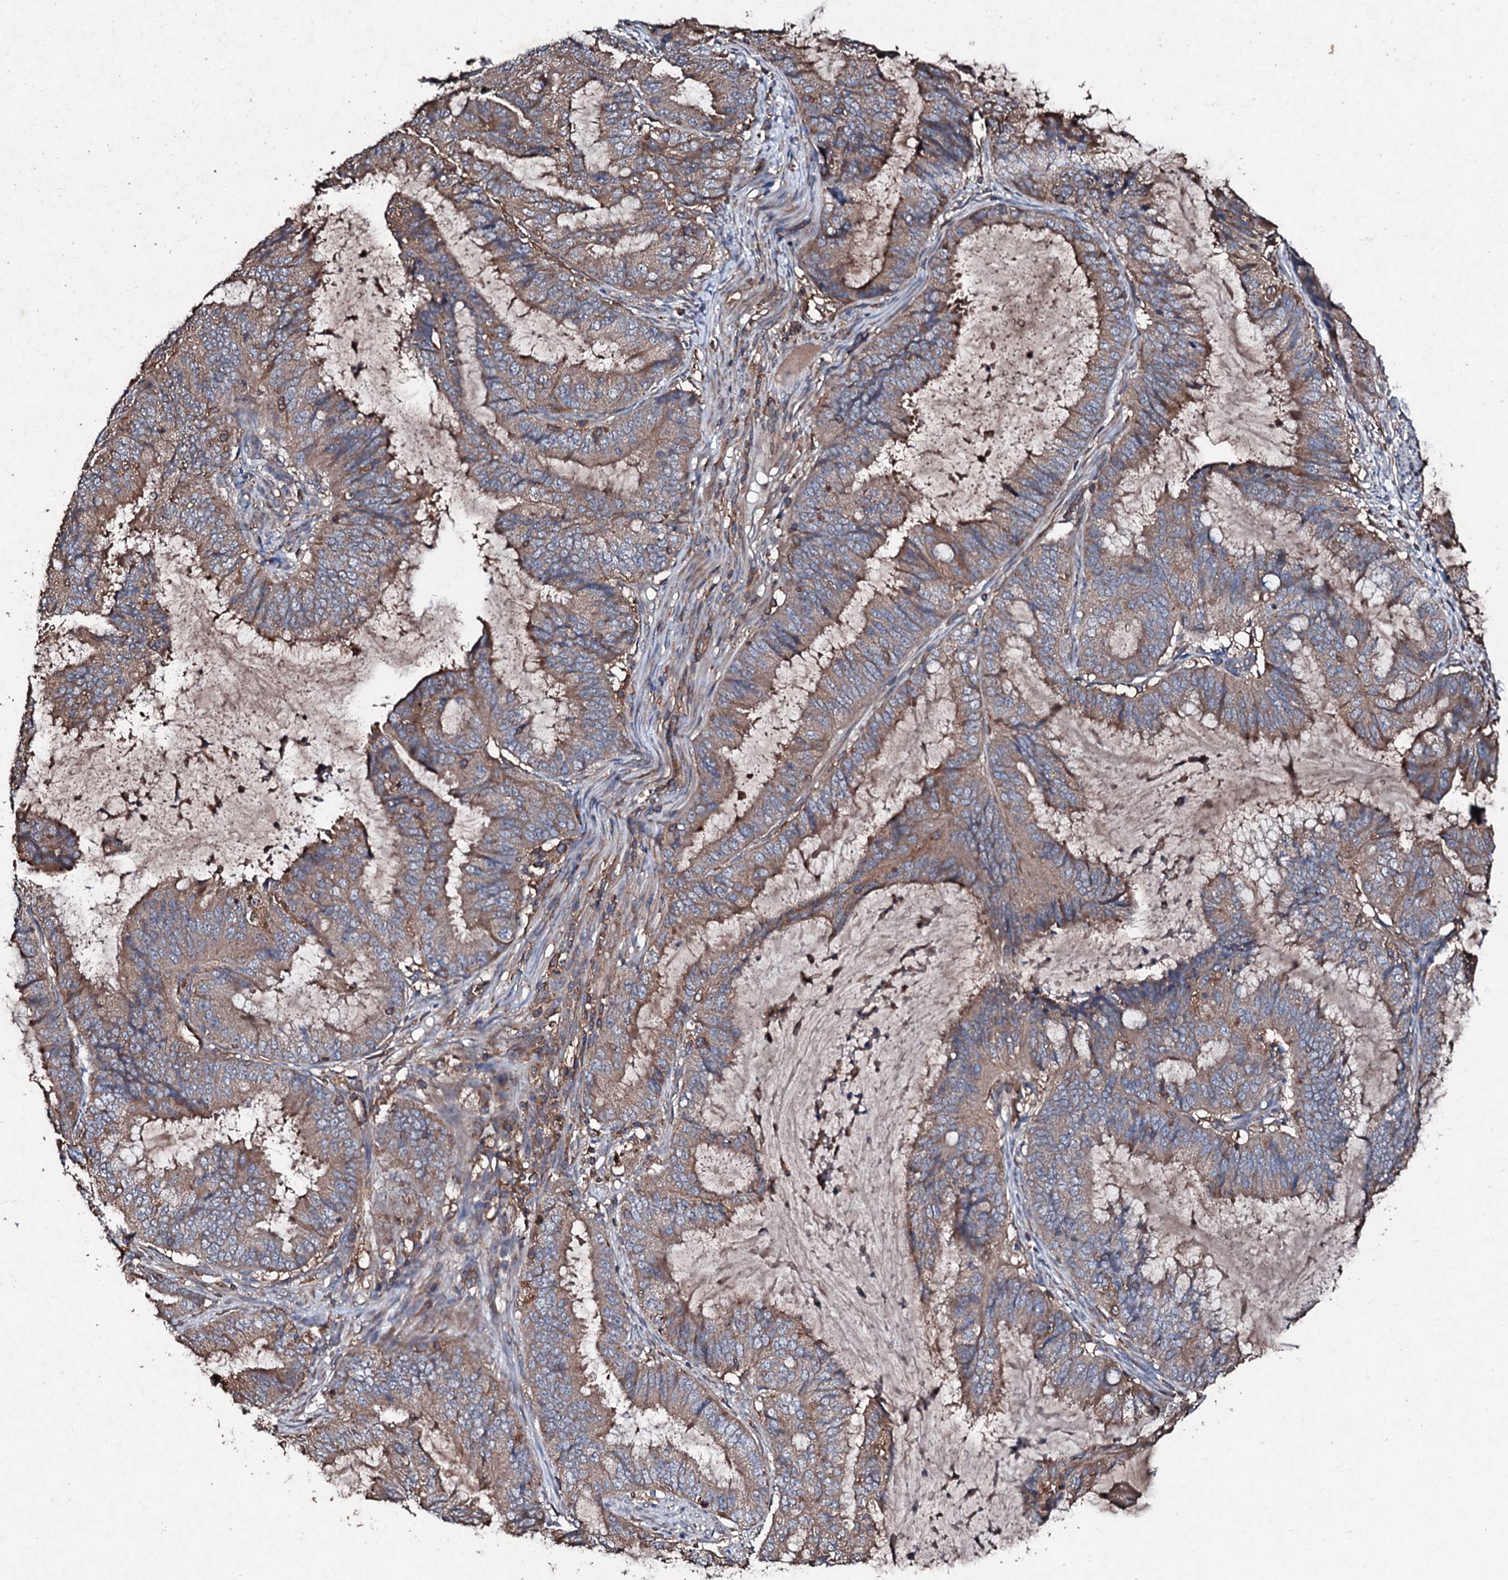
{"staining": {"intensity": "moderate", "quantity": ">75%", "location": "cytoplasmic/membranous"}, "tissue": "endometrial cancer", "cell_type": "Tumor cells", "image_type": "cancer", "snomed": [{"axis": "morphology", "description": "Adenocarcinoma, NOS"}, {"axis": "topography", "description": "Endometrium"}], "caption": "About >75% of tumor cells in endometrial cancer (adenocarcinoma) show moderate cytoplasmic/membranous protein positivity as visualized by brown immunohistochemical staining.", "gene": "KERA", "patient": {"sex": "female", "age": 81}}